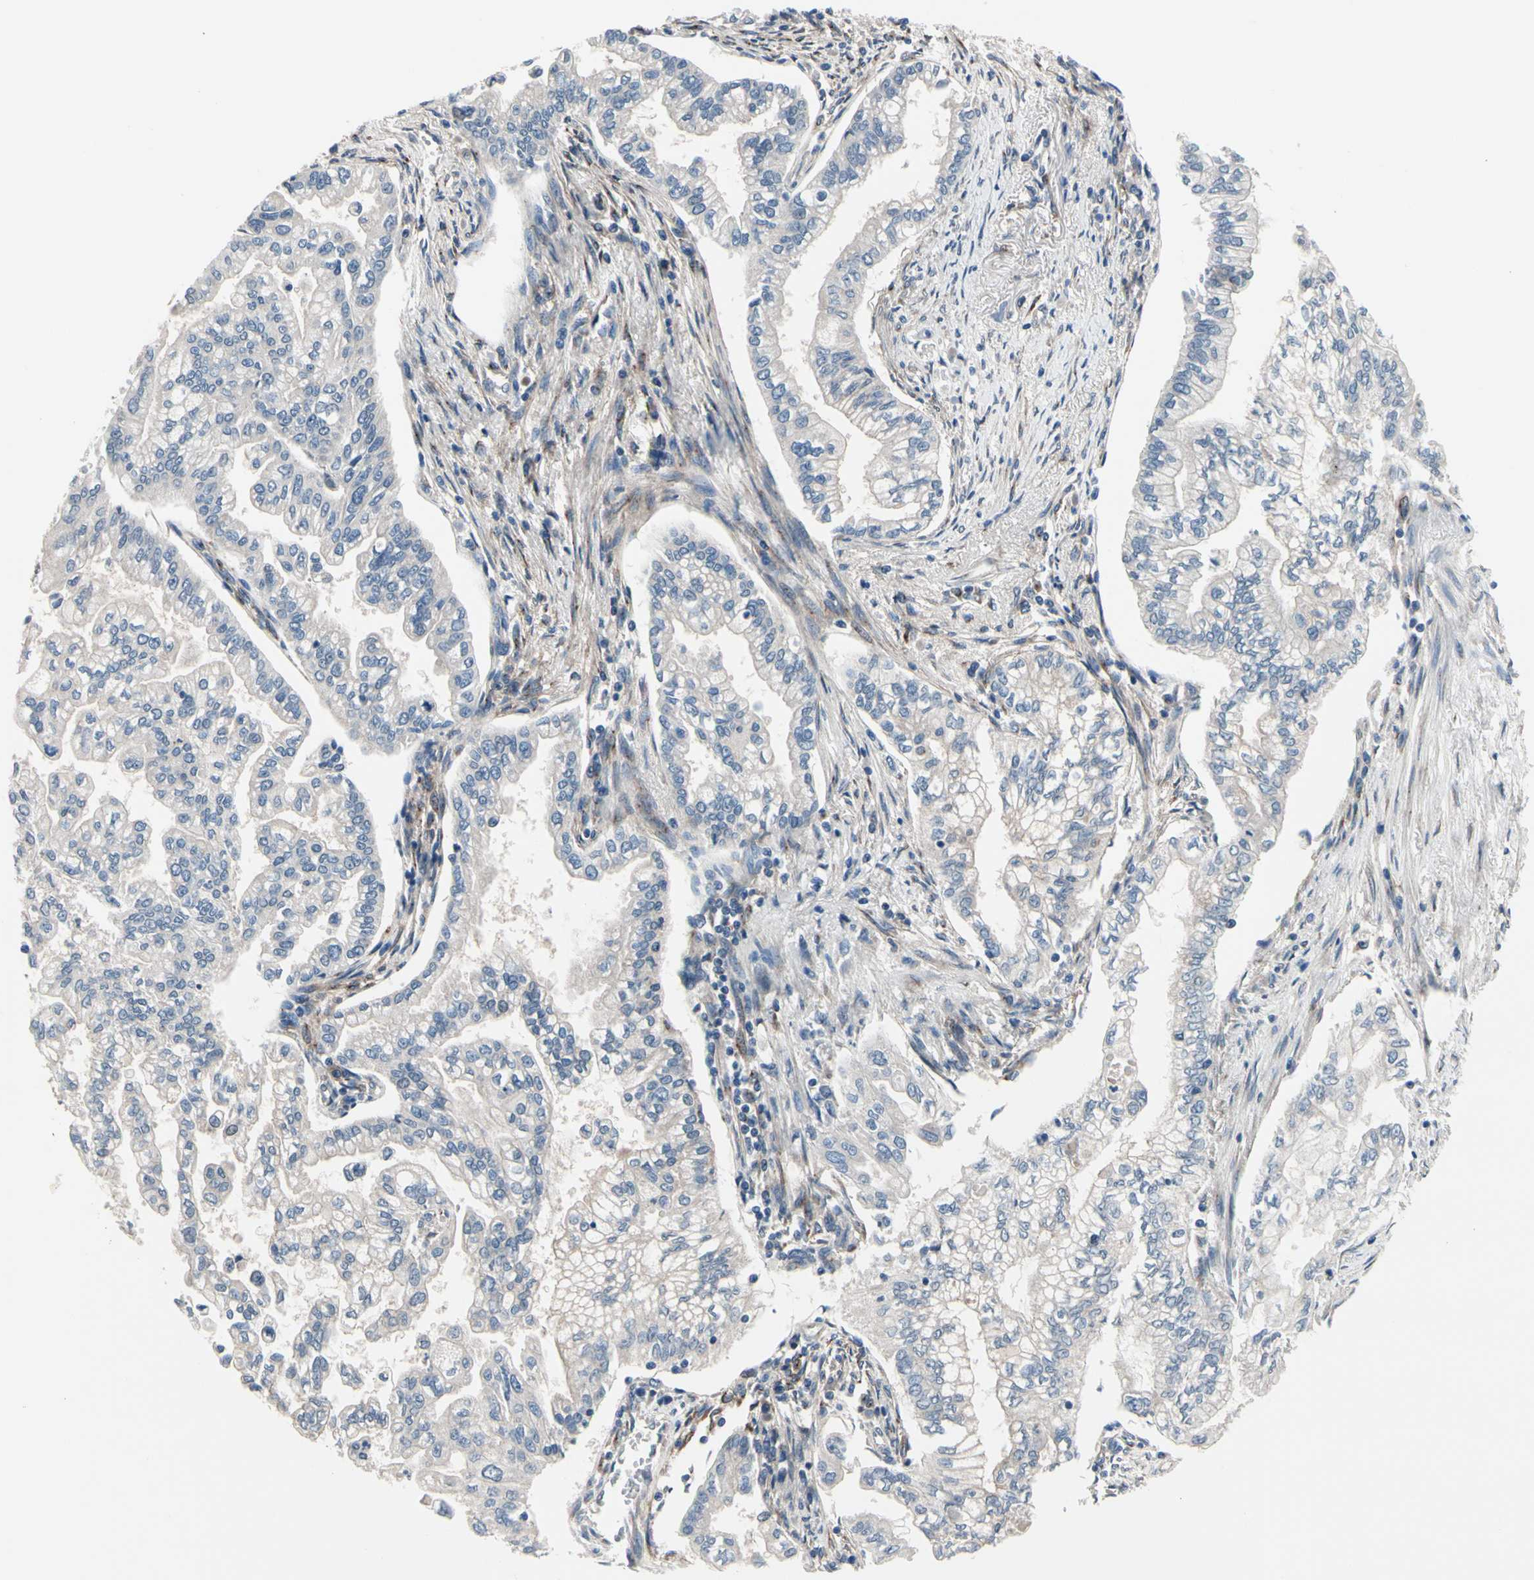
{"staining": {"intensity": "negative", "quantity": "none", "location": "none"}, "tissue": "pancreatic cancer", "cell_type": "Tumor cells", "image_type": "cancer", "snomed": [{"axis": "morphology", "description": "Normal tissue, NOS"}, {"axis": "topography", "description": "Pancreas"}], "caption": "This micrograph is of pancreatic cancer stained with immunohistochemistry (IHC) to label a protein in brown with the nuclei are counter-stained blue. There is no expression in tumor cells. The staining is performed using DAB (3,3'-diaminobenzidine) brown chromogen with nuclei counter-stained in using hematoxylin.", "gene": "PRKAR2B", "patient": {"sex": "male", "age": 42}}